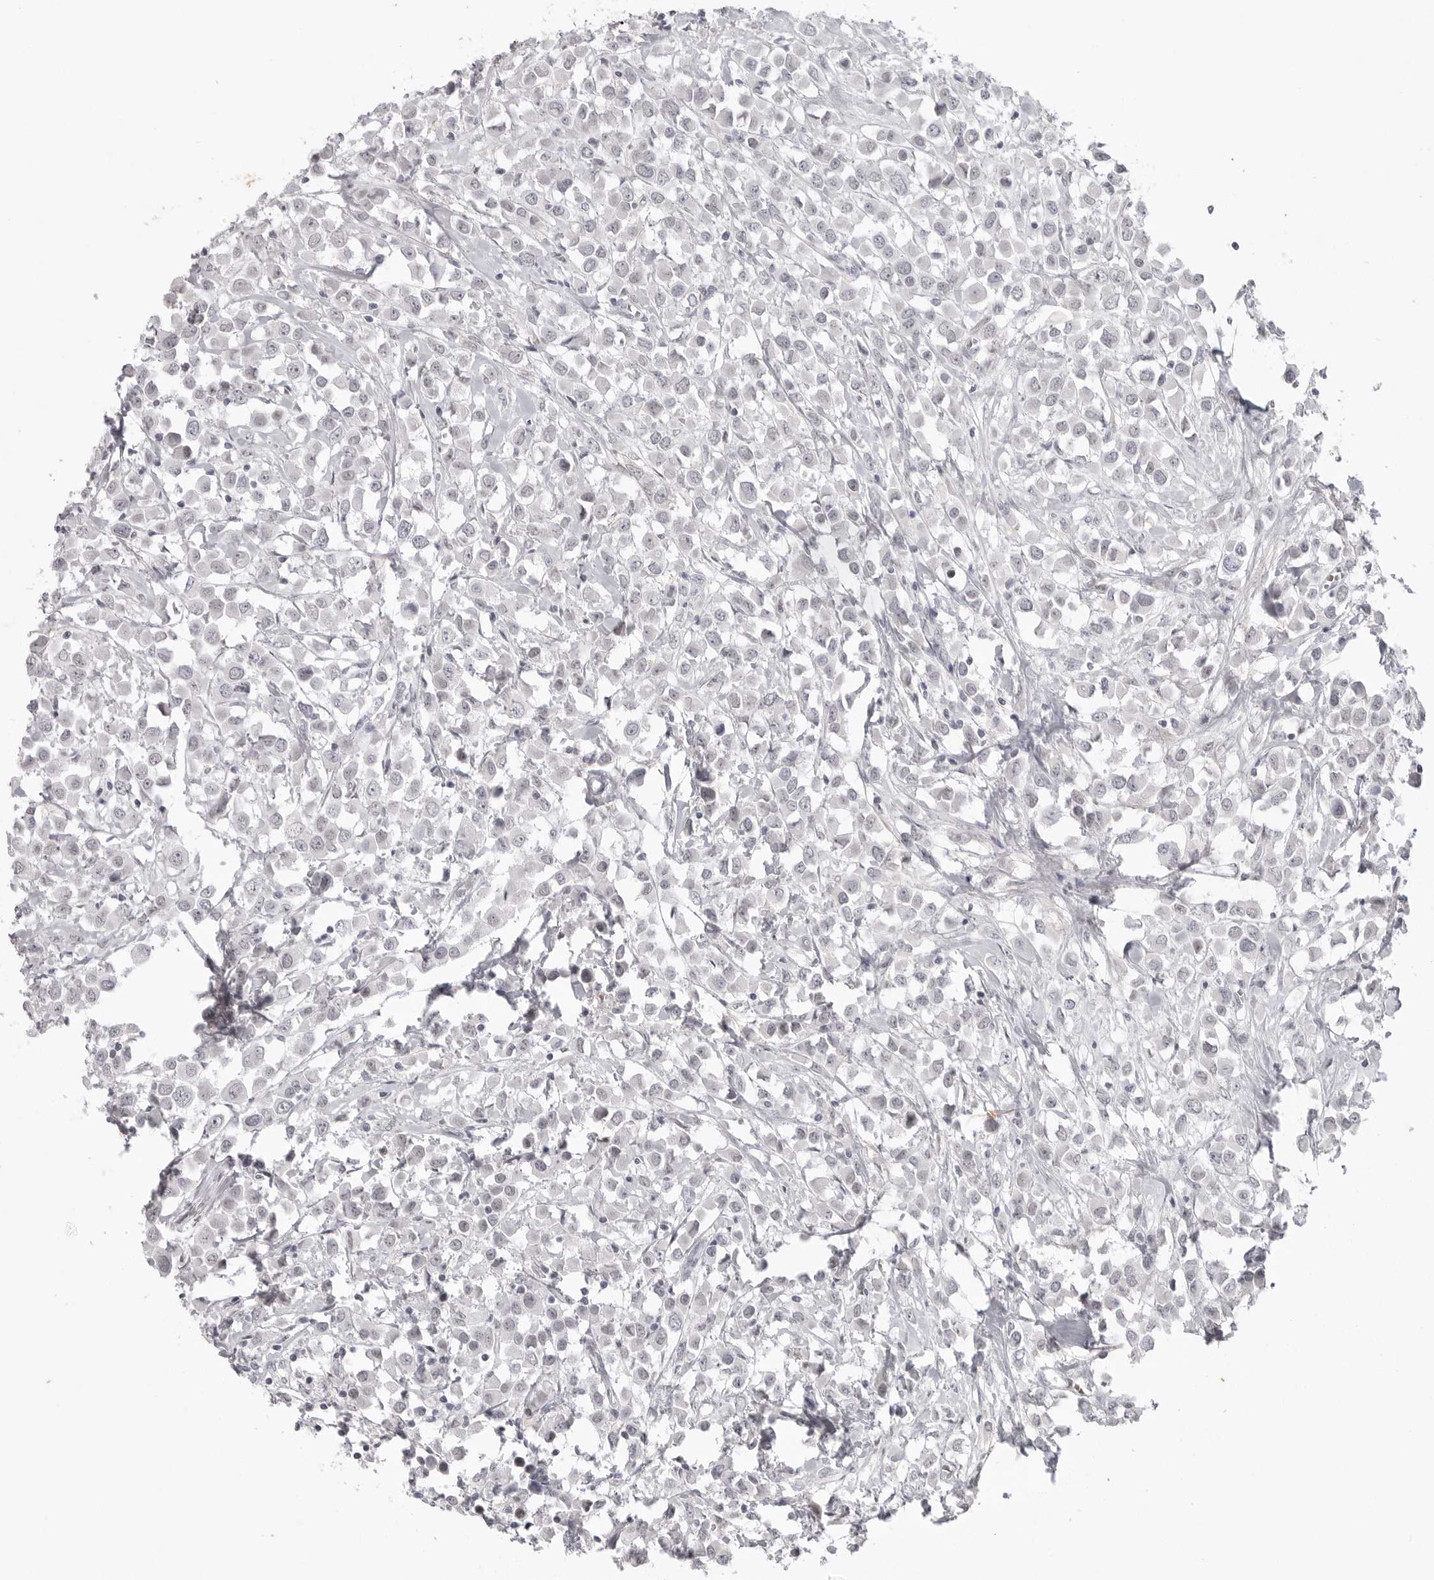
{"staining": {"intensity": "negative", "quantity": "none", "location": "none"}, "tissue": "breast cancer", "cell_type": "Tumor cells", "image_type": "cancer", "snomed": [{"axis": "morphology", "description": "Duct carcinoma"}, {"axis": "topography", "description": "Breast"}], "caption": "There is no significant positivity in tumor cells of breast intraductal carcinoma.", "gene": "TCTN3", "patient": {"sex": "female", "age": 61}}